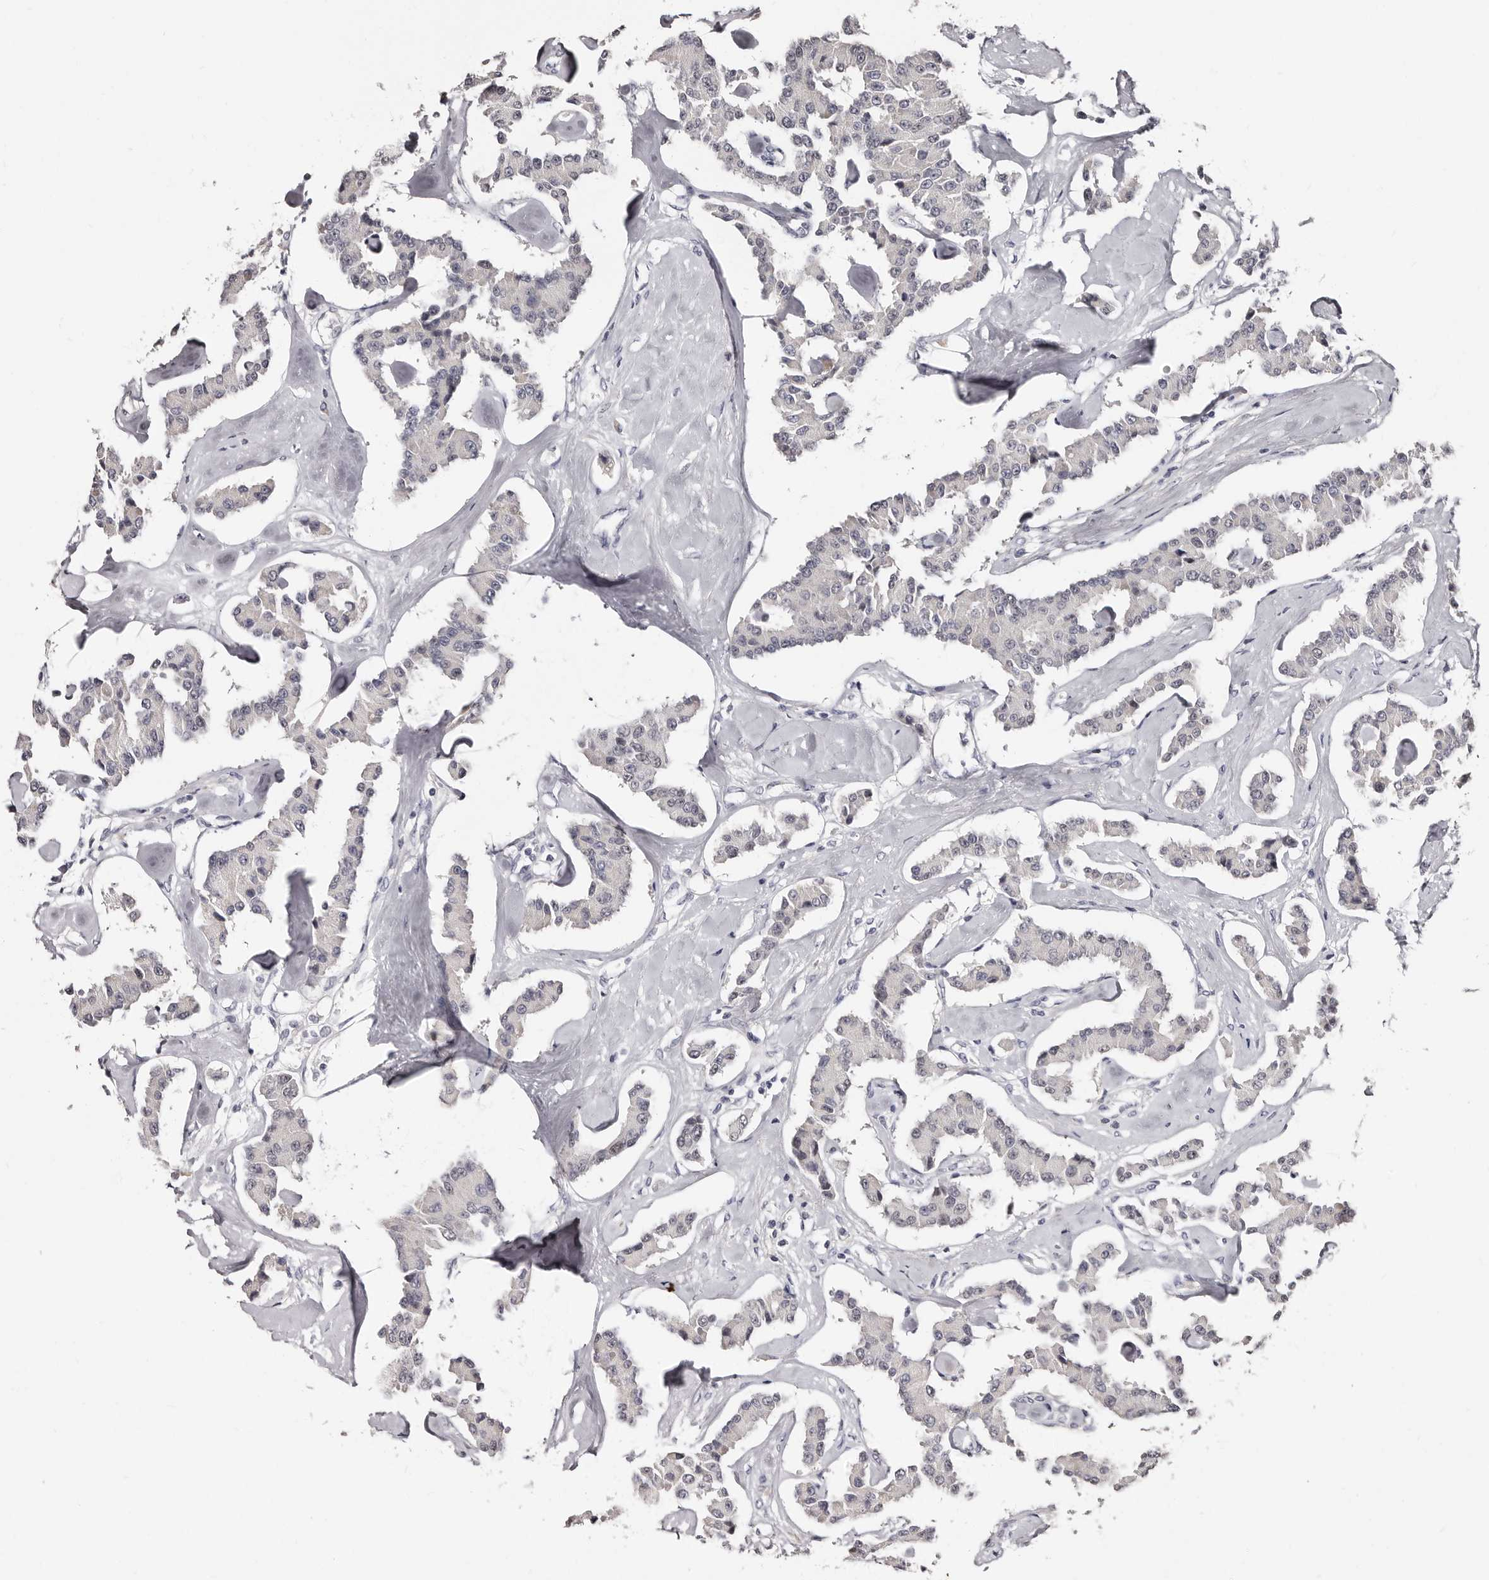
{"staining": {"intensity": "negative", "quantity": "none", "location": "none"}, "tissue": "carcinoid", "cell_type": "Tumor cells", "image_type": "cancer", "snomed": [{"axis": "morphology", "description": "Carcinoid, malignant, NOS"}, {"axis": "topography", "description": "Pancreas"}], "caption": "Immunohistochemistry photomicrograph of human carcinoid stained for a protein (brown), which displays no staining in tumor cells.", "gene": "TBC1D22B", "patient": {"sex": "male", "age": 41}}